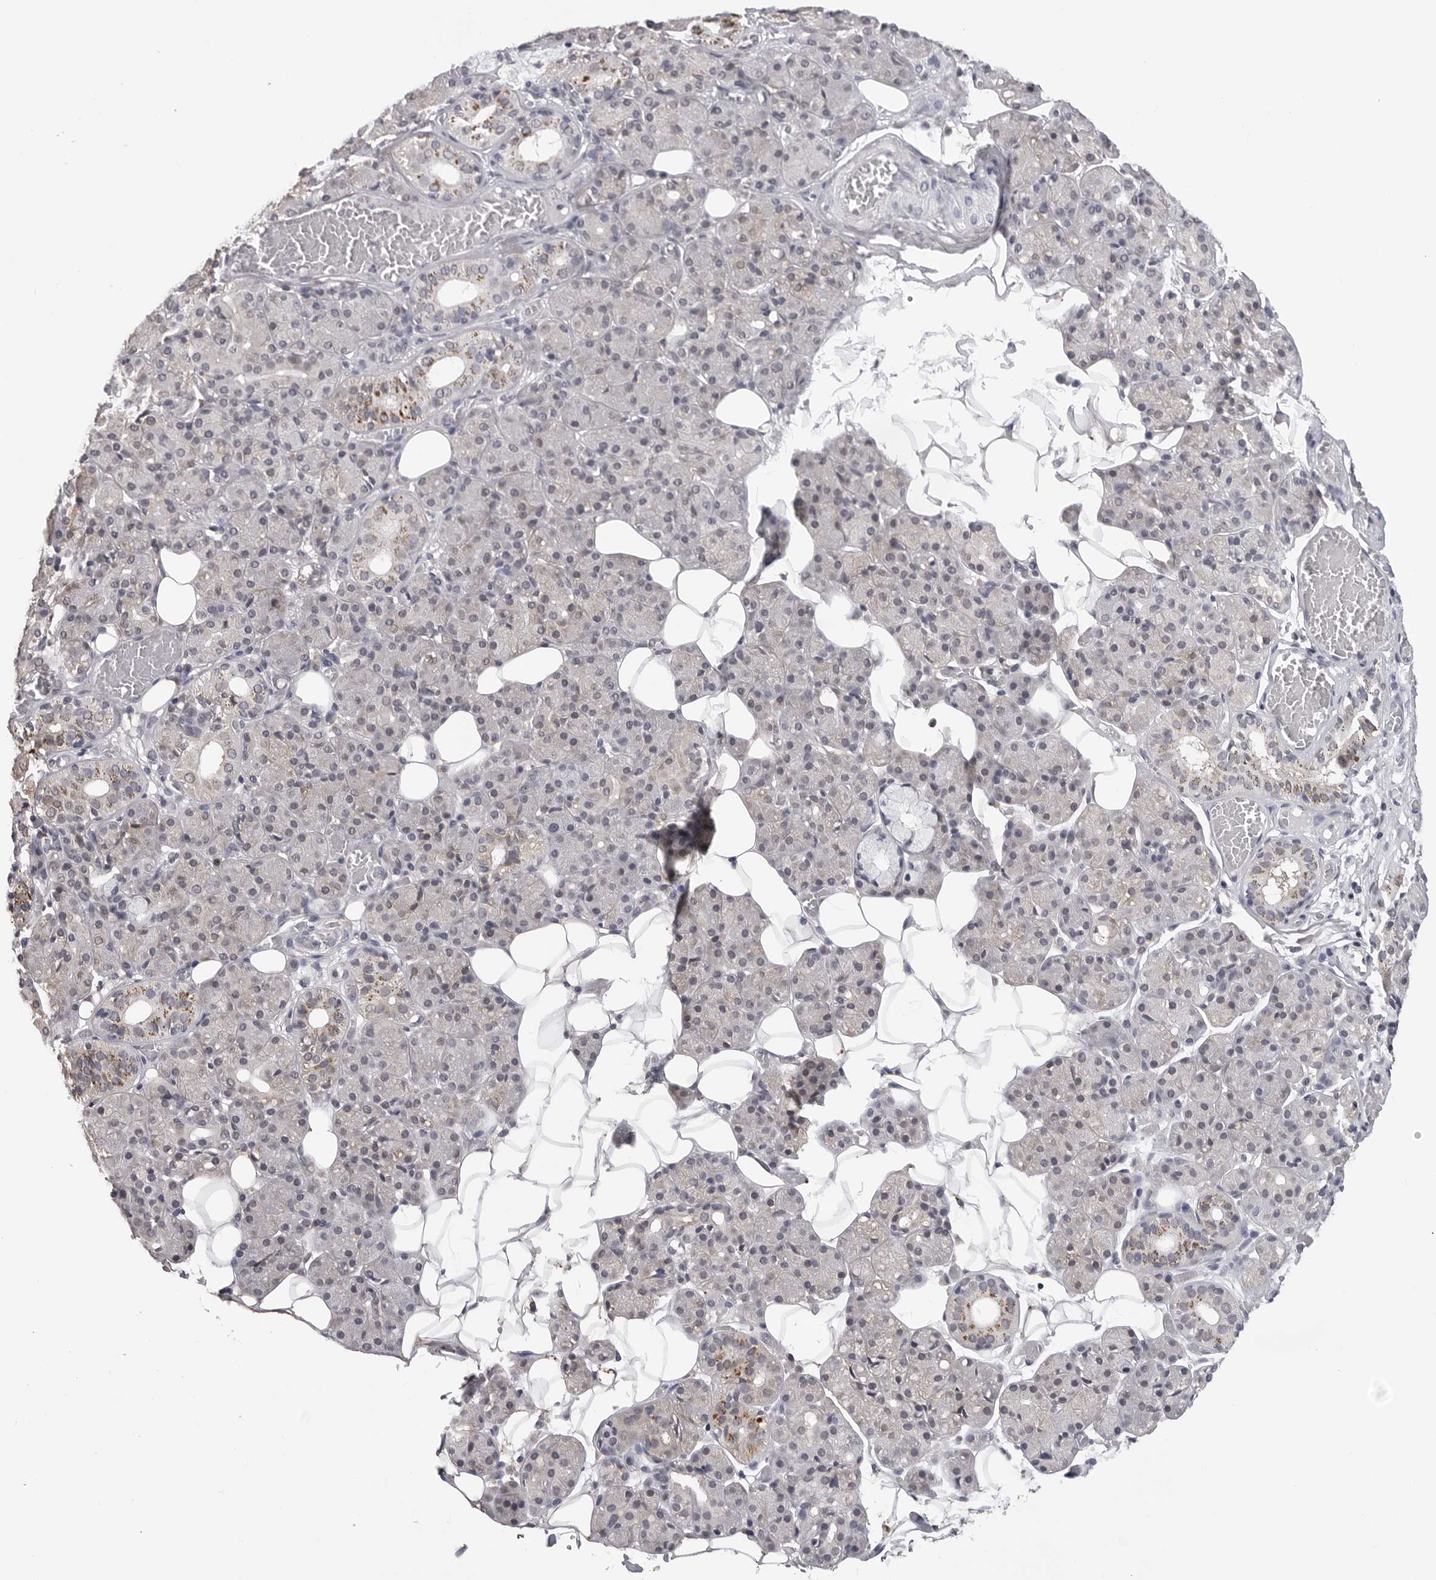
{"staining": {"intensity": "weak", "quantity": "<25%", "location": "cytoplasmic/membranous"}, "tissue": "salivary gland", "cell_type": "Glandular cells", "image_type": "normal", "snomed": [{"axis": "morphology", "description": "Normal tissue, NOS"}, {"axis": "topography", "description": "Salivary gland"}], "caption": "A high-resolution photomicrograph shows immunohistochemistry staining of unremarkable salivary gland, which displays no significant expression in glandular cells. Brightfield microscopy of immunohistochemistry (IHC) stained with DAB (brown) and hematoxylin (blue), captured at high magnification.", "gene": "CDK20", "patient": {"sex": "male", "age": 63}}